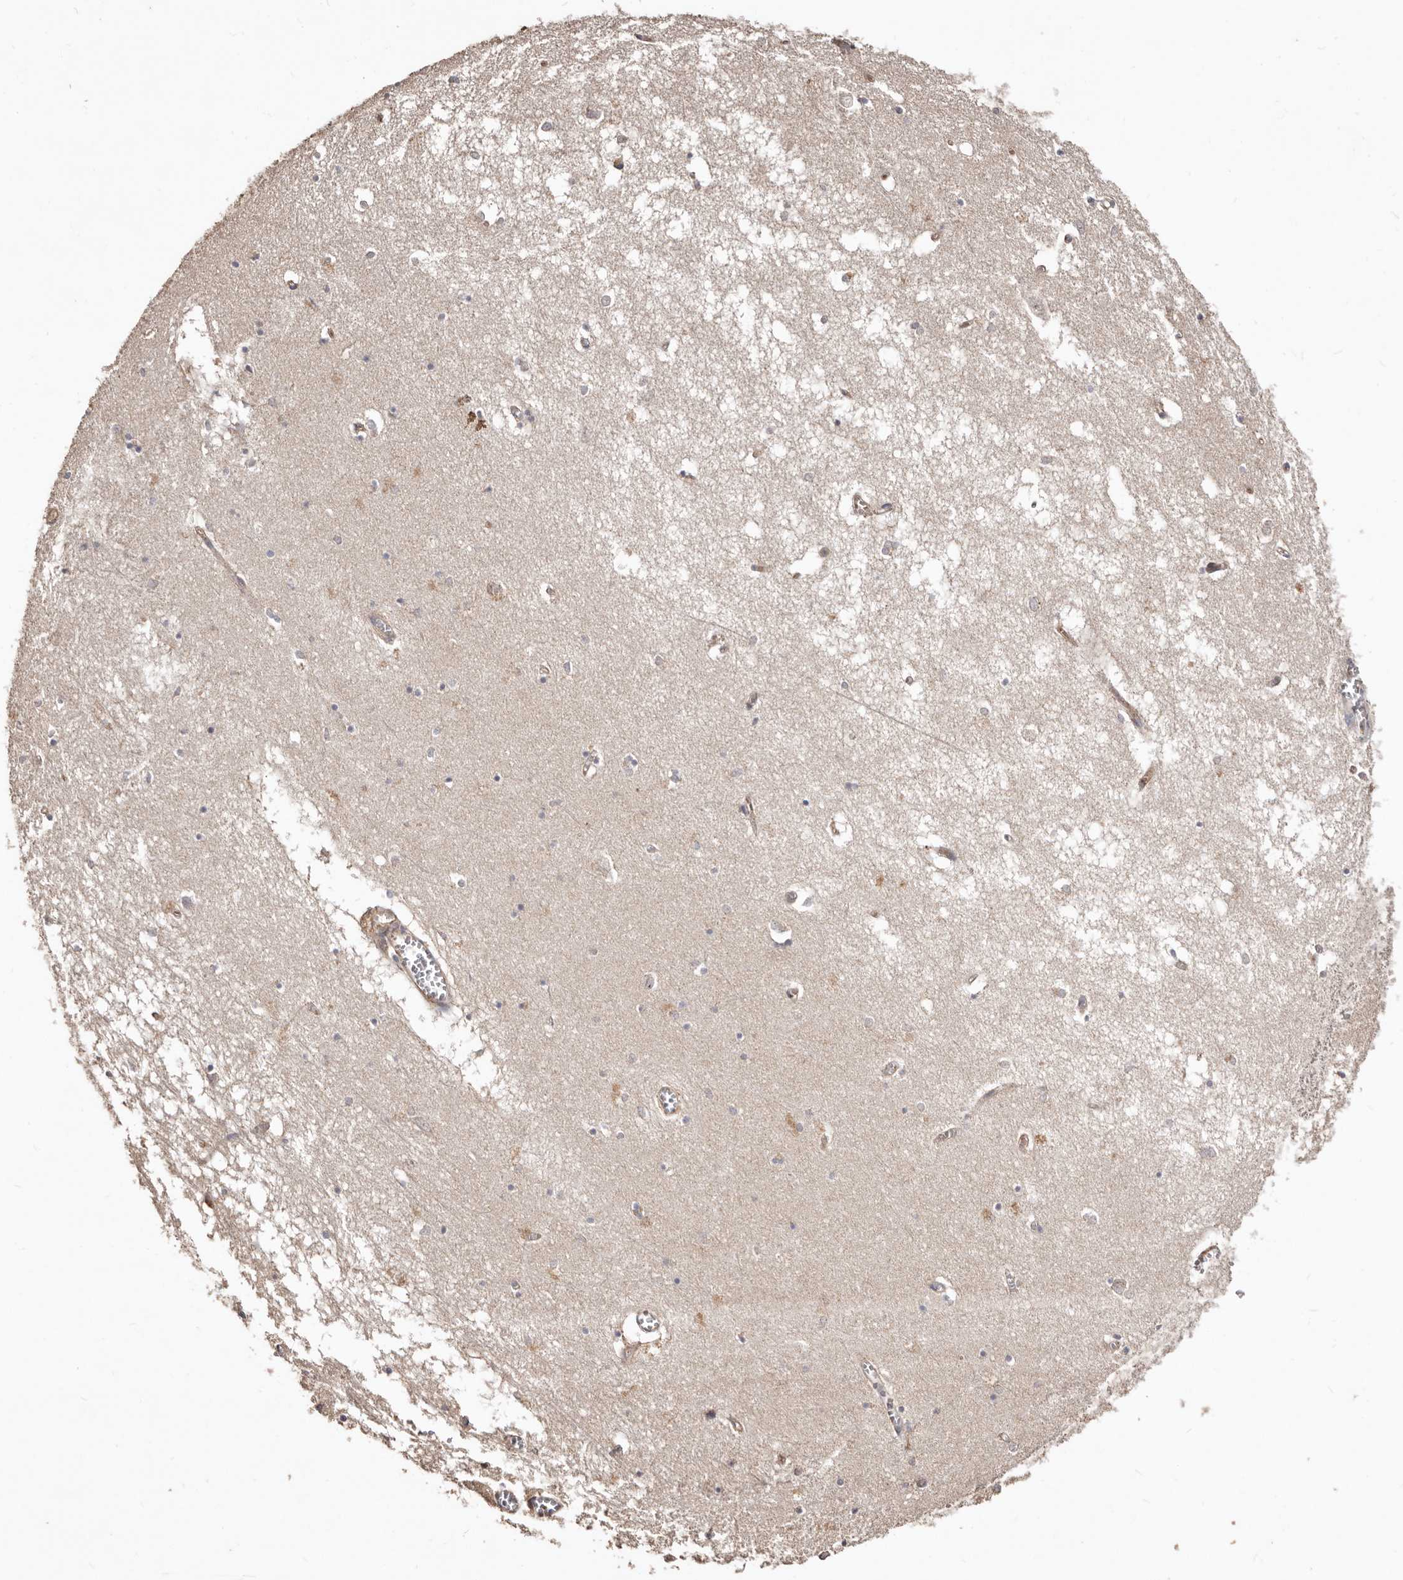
{"staining": {"intensity": "negative", "quantity": "none", "location": "none"}, "tissue": "hippocampus", "cell_type": "Glial cells", "image_type": "normal", "snomed": [{"axis": "morphology", "description": "Normal tissue, NOS"}, {"axis": "topography", "description": "Hippocampus"}], "caption": "Glial cells show no significant protein positivity in benign hippocampus. (DAB (3,3'-diaminobenzidine) immunohistochemistry (IHC) with hematoxylin counter stain).", "gene": "LRRC25", "patient": {"sex": "male", "age": 70}}